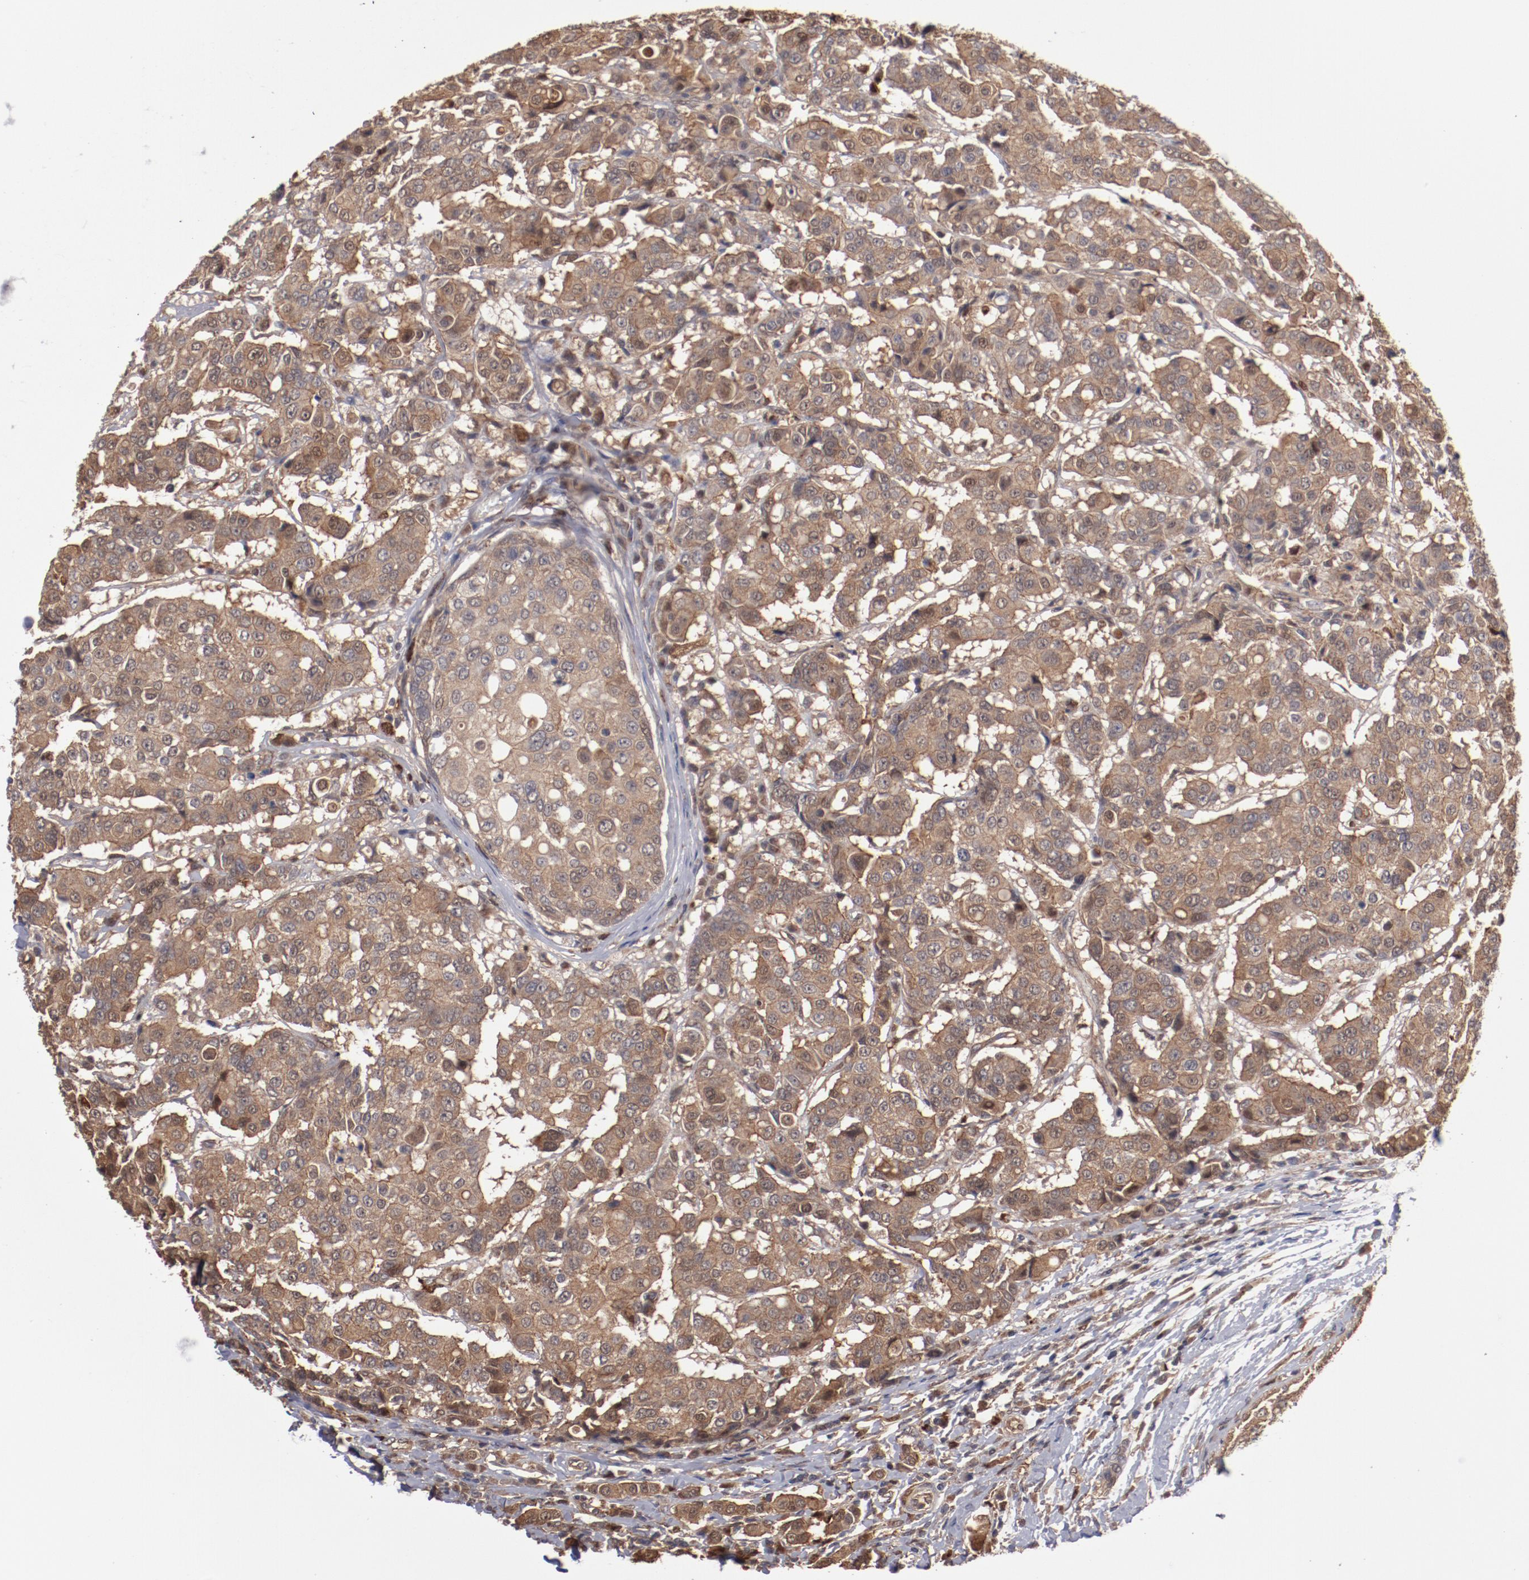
{"staining": {"intensity": "moderate", "quantity": ">75%", "location": "cytoplasmic/membranous"}, "tissue": "breast cancer", "cell_type": "Tumor cells", "image_type": "cancer", "snomed": [{"axis": "morphology", "description": "Duct carcinoma"}, {"axis": "topography", "description": "Breast"}], "caption": "Moderate cytoplasmic/membranous positivity is appreciated in about >75% of tumor cells in breast cancer.", "gene": "DNAAF2", "patient": {"sex": "female", "age": 27}}